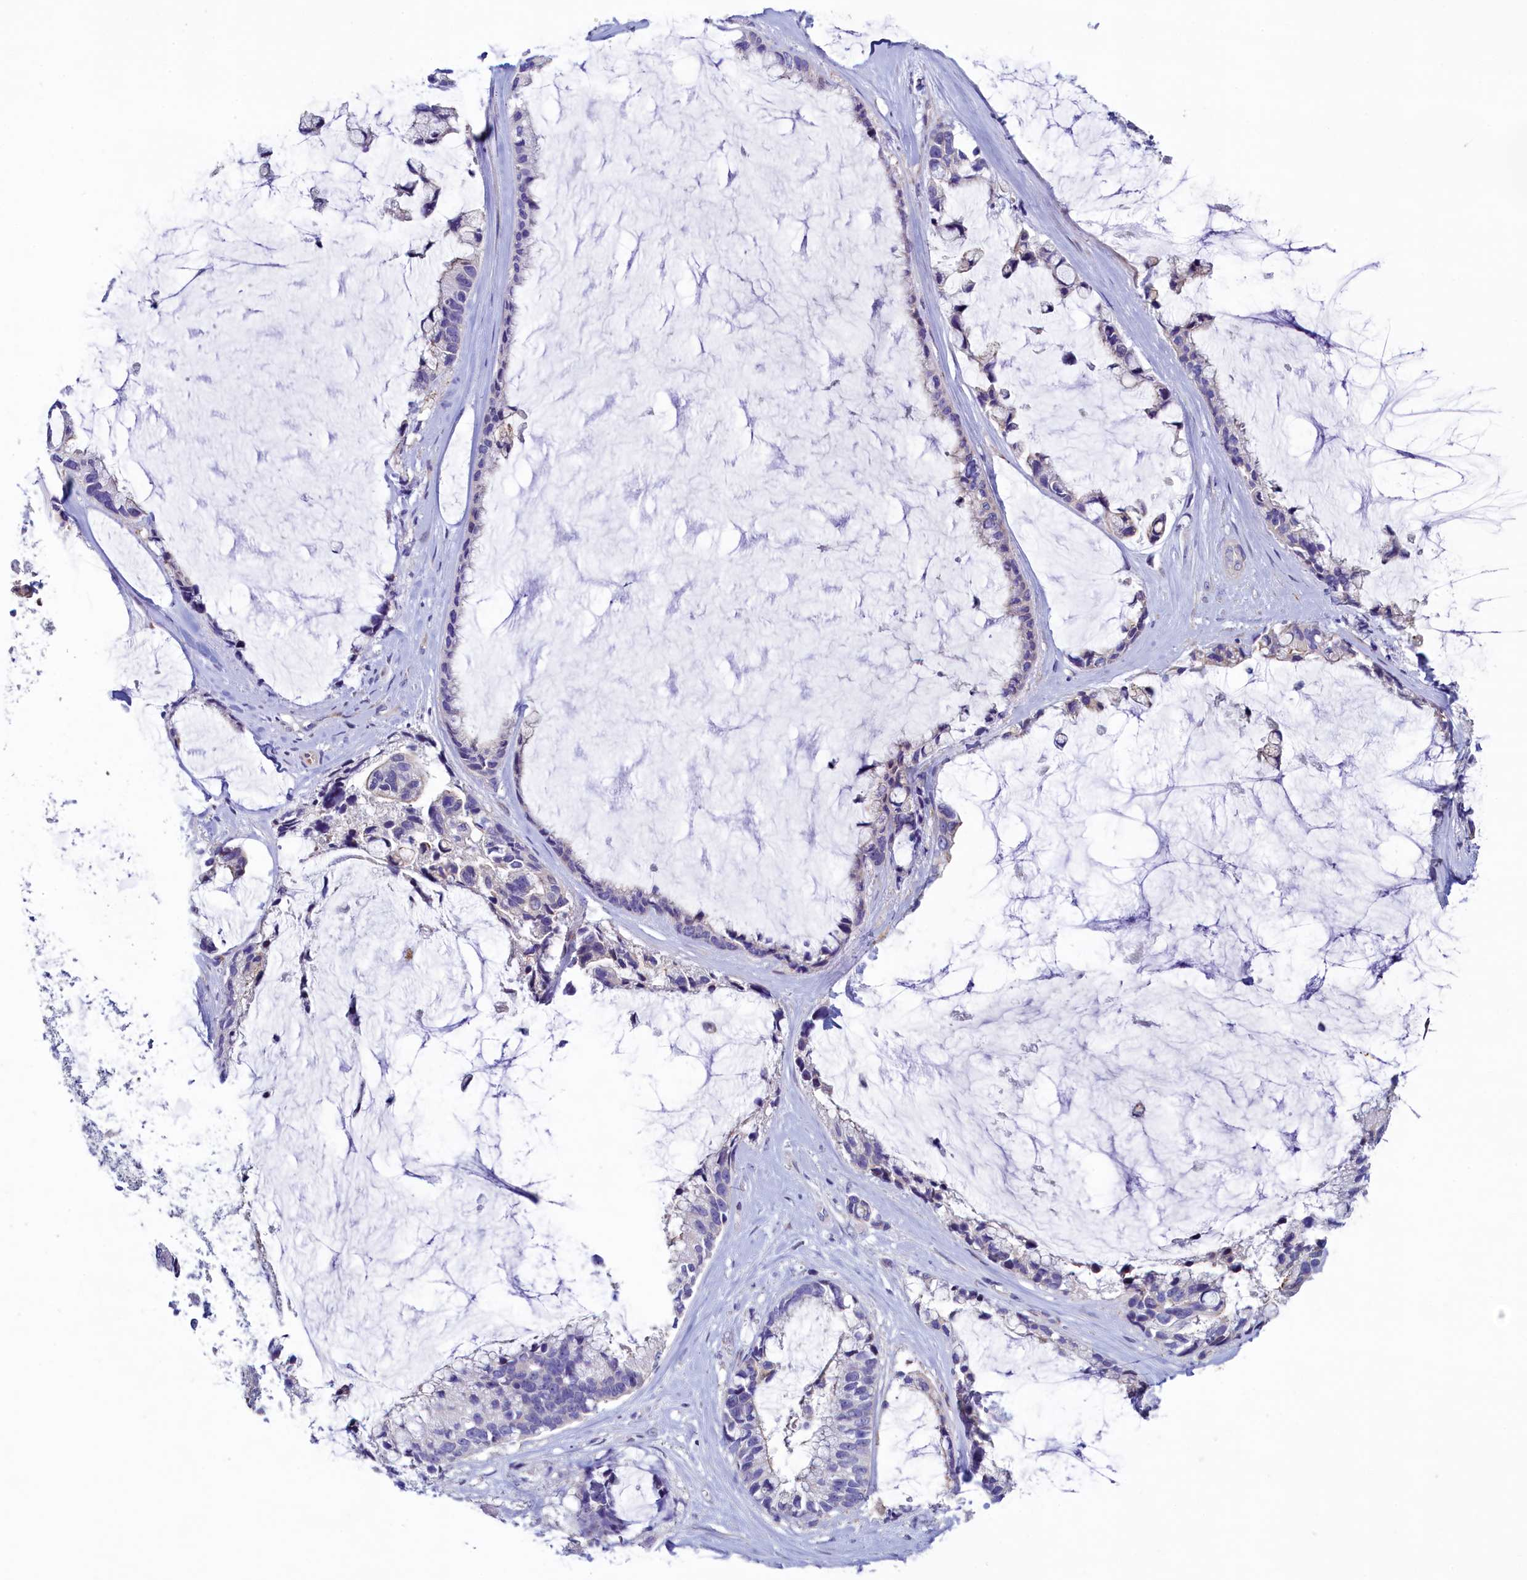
{"staining": {"intensity": "weak", "quantity": ">75%", "location": "cytoplasmic/membranous"}, "tissue": "ovarian cancer", "cell_type": "Tumor cells", "image_type": "cancer", "snomed": [{"axis": "morphology", "description": "Cystadenocarcinoma, mucinous, NOS"}, {"axis": "topography", "description": "Ovary"}], "caption": "Approximately >75% of tumor cells in ovarian cancer (mucinous cystadenocarcinoma) exhibit weak cytoplasmic/membranous protein staining as visualized by brown immunohistochemical staining.", "gene": "KRBOX5", "patient": {"sex": "female", "age": 39}}